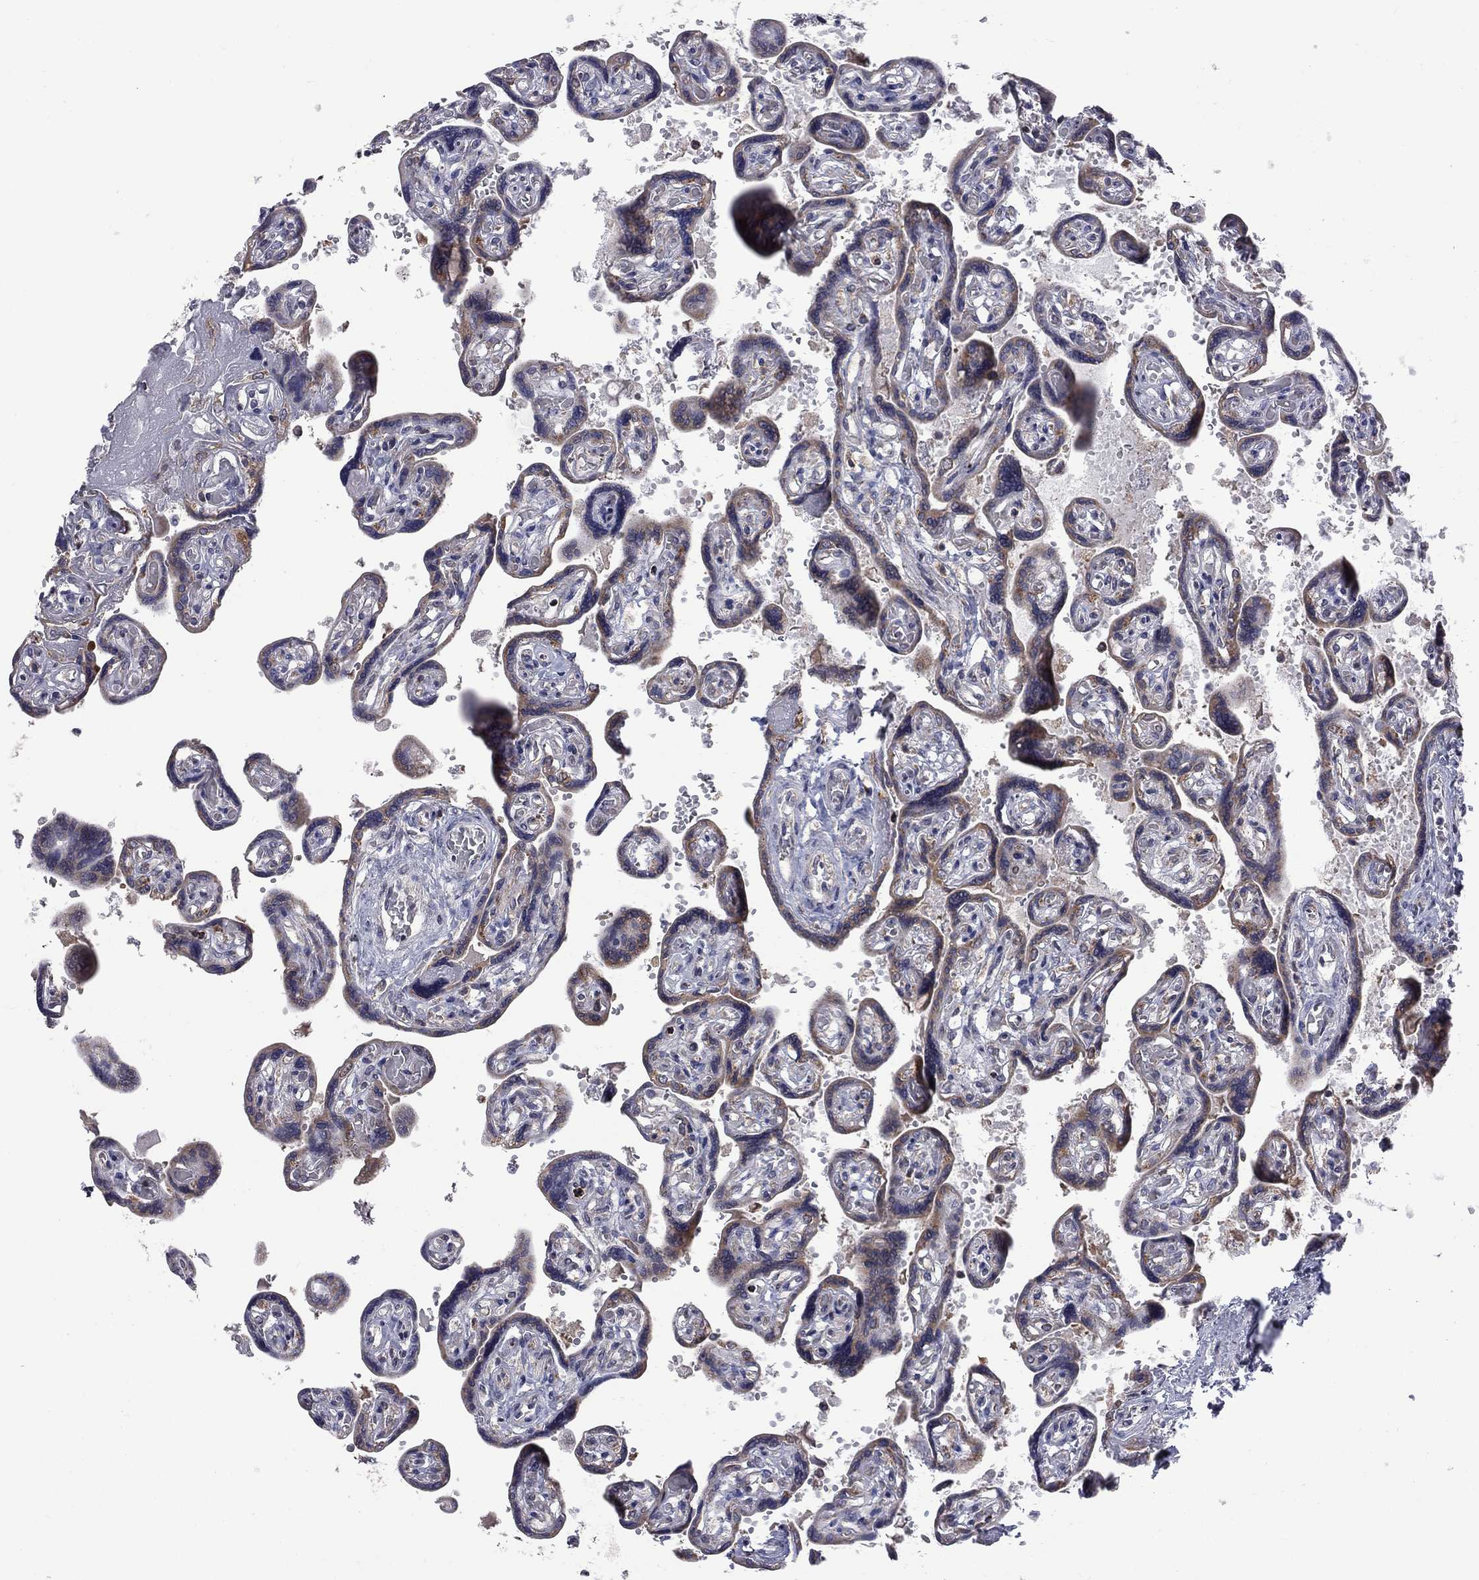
{"staining": {"intensity": "moderate", "quantity": "25%-75%", "location": "cytoplasmic/membranous"}, "tissue": "placenta", "cell_type": "Decidual cells", "image_type": "normal", "snomed": [{"axis": "morphology", "description": "Normal tissue, NOS"}, {"axis": "topography", "description": "Placenta"}], "caption": "Brown immunohistochemical staining in benign human placenta reveals moderate cytoplasmic/membranous positivity in about 25%-75% of decidual cells.", "gene": "CLPTM1", "patient": {"sex": "female", "age": 32}}